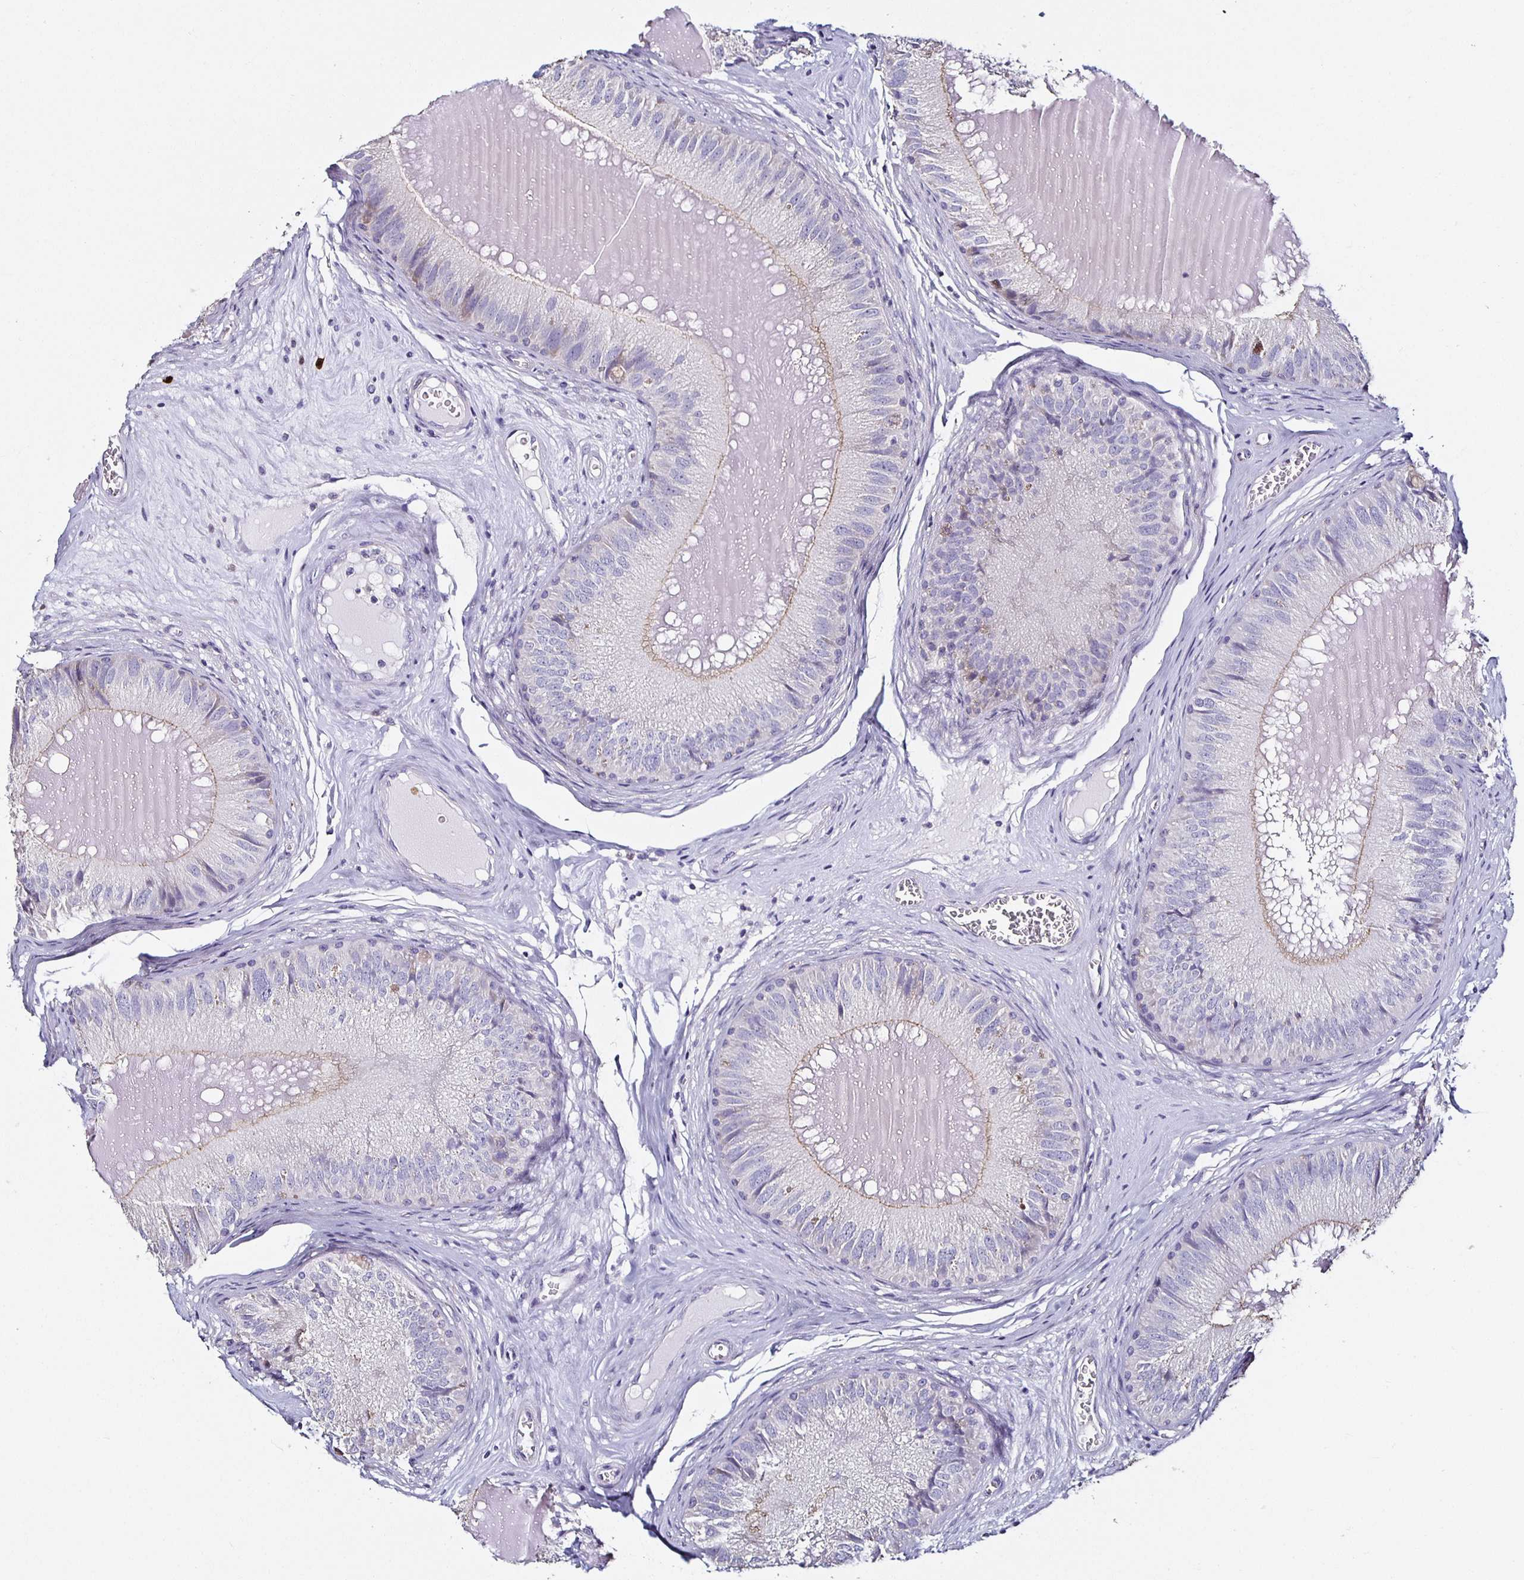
{"staining": {"intensity": "negative", "quantity": "none", "location": "none"}, "tissue": "epididymis", "cell_type": "Glandular cells", "image_type": "normal", "snomed": [{"axis": "morphology", "description": "Normal tissue, NOS"}, {"axis": "topography", "description": "Epididymis, spermatic cord, NOS"}], "caption": "Immunohistochemistry (IHC) micrograph of benign epididymis: human epididymis stained with DAB (3,3'-diaminobenzidine) displays no significant protein positivity in glandular cells. (DAB IHC with hematoxylin counter stain).", "gene": "TLR4", "patient": {"sex": "male", "age": 39}}